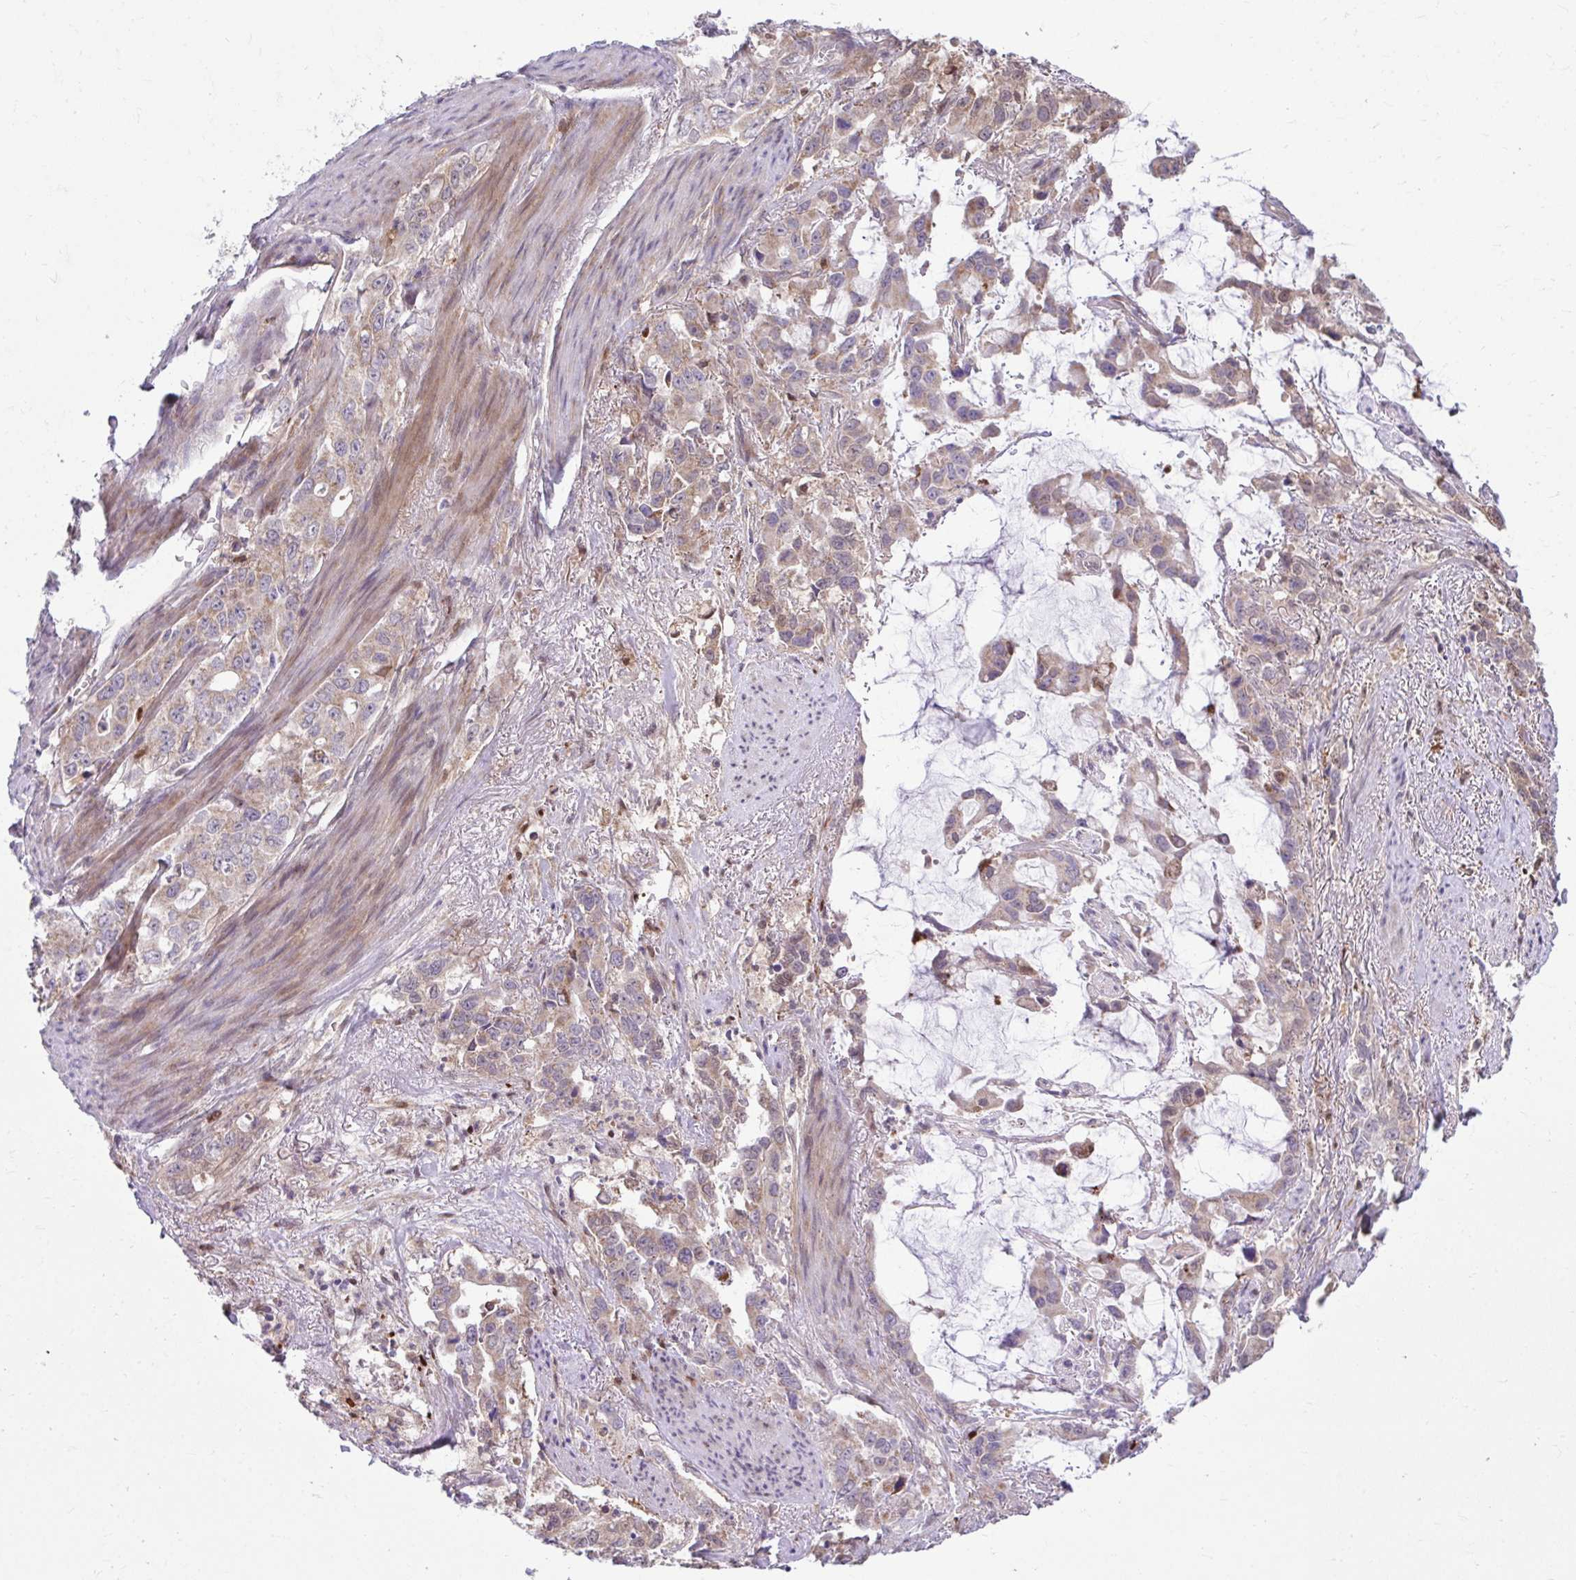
{"staining": {"intensity": "moderate", "quantity": "25%-75%", "location": "cytoplasmic/membranous"}, "tissue": "stomach cancer", "cell_type": "Tumor cells", "image_type": "cancer", "snomed": [{"axis": "morphology", "description": "Adenocarcinoma, NOS"}, {"axis": "topography", "description": "Stomach, upper"}], "caption": "IHC of human adenocarcinoma (stomach) reveals medium levels of moderate cytoplasmic/membranous staining in about 25%-75% of tumor cells.", "gene": "C16orf54", "patient": {"sex": "male", "age": 85}}